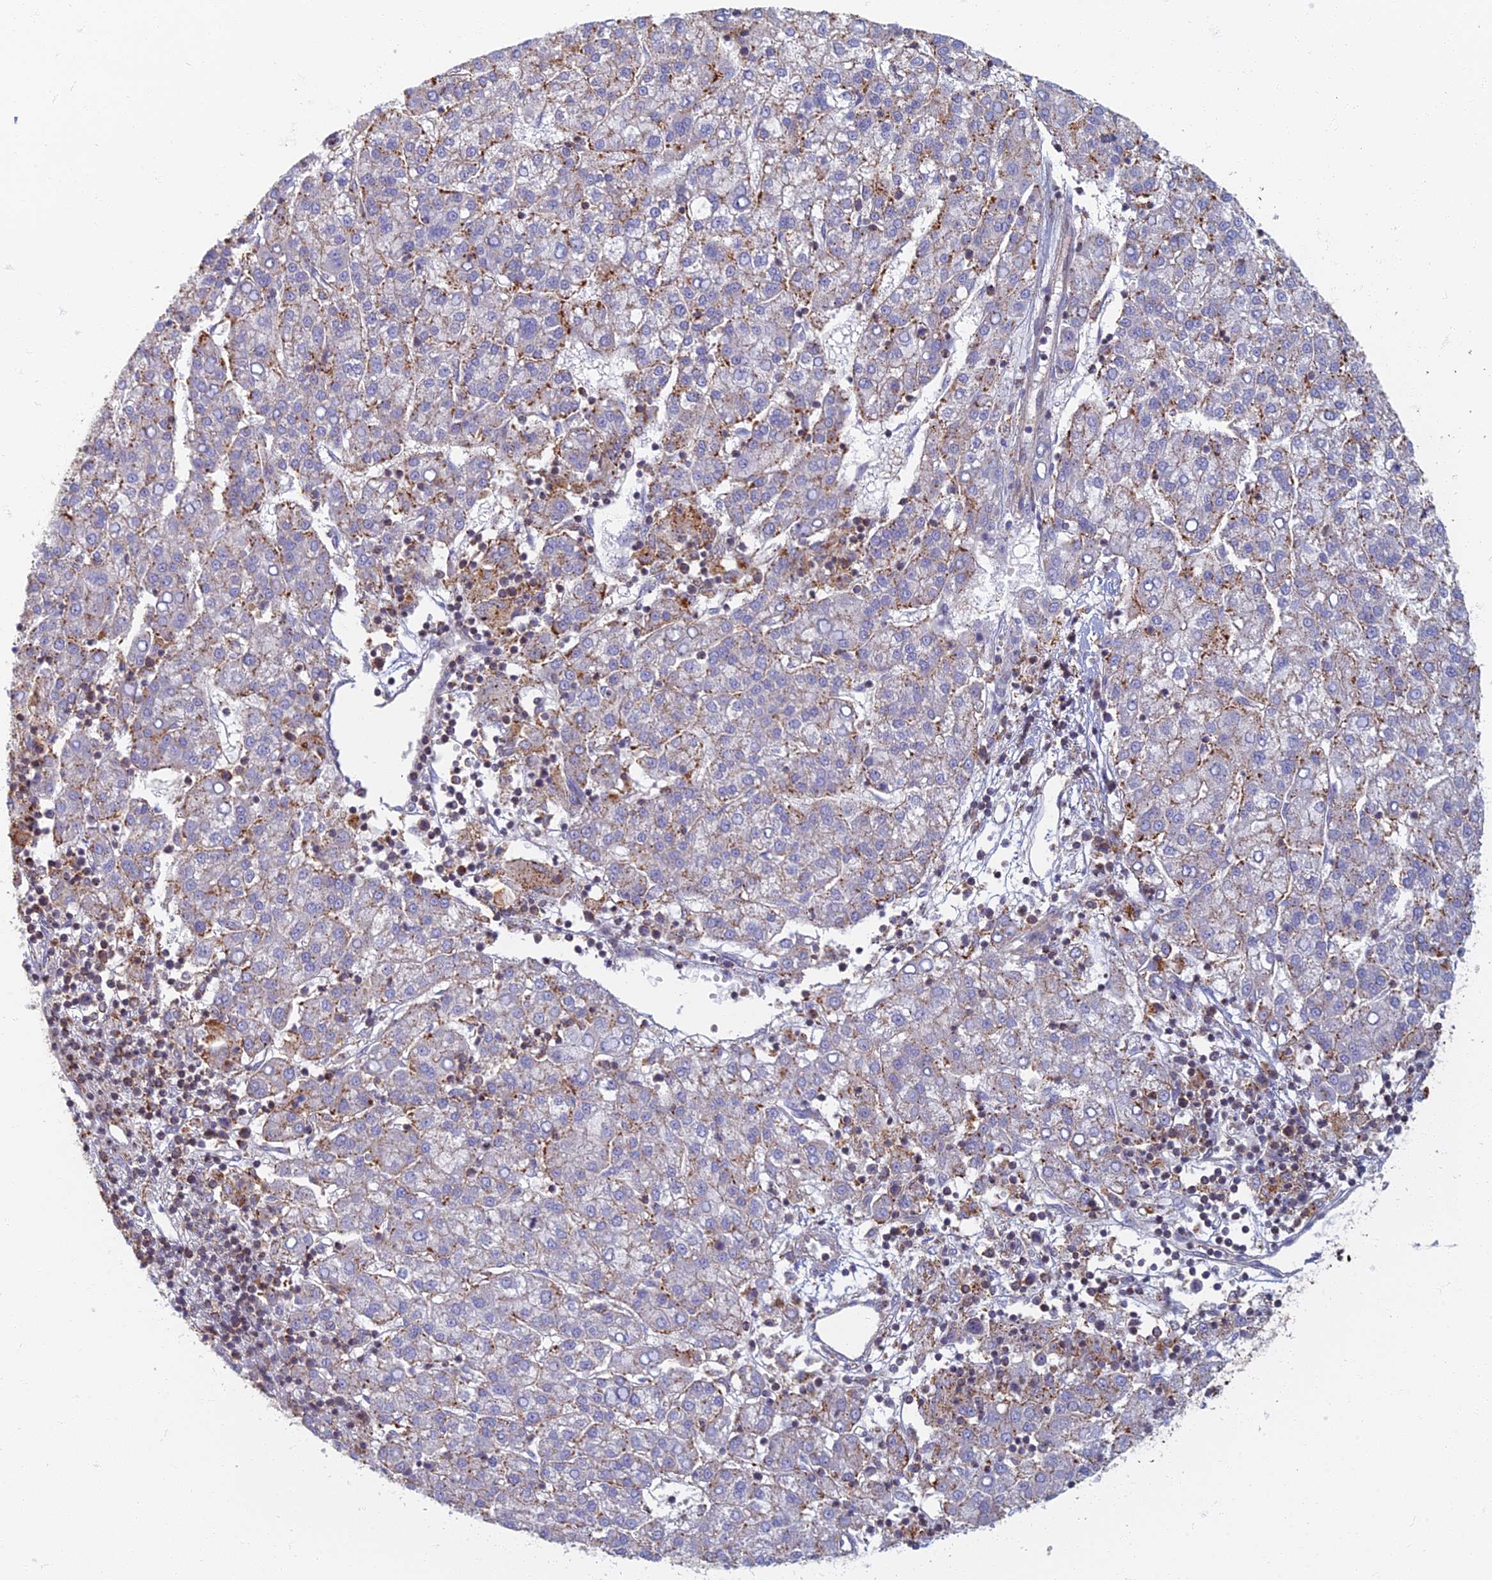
{"staining": {"intensity": "weak", "quantity": "<25%", "location": "cytoplasmic/membranous"}, "tissue": "liver cancer", "cell_type": "Tumor cells", "image_type": "cancer", "snomed": [{"axis": "morphology", "description": "Carcinoma, Hepatocellular, NOS"}, {"axis": "topography", "description": "Liver"}], "caption": "This is an IHC micrograph of liver hepatocellular carcinoma. There is no positivity in tumor cells.", "gene": "CHMP4B", "patient": {"sex": "female", "age": 58}}